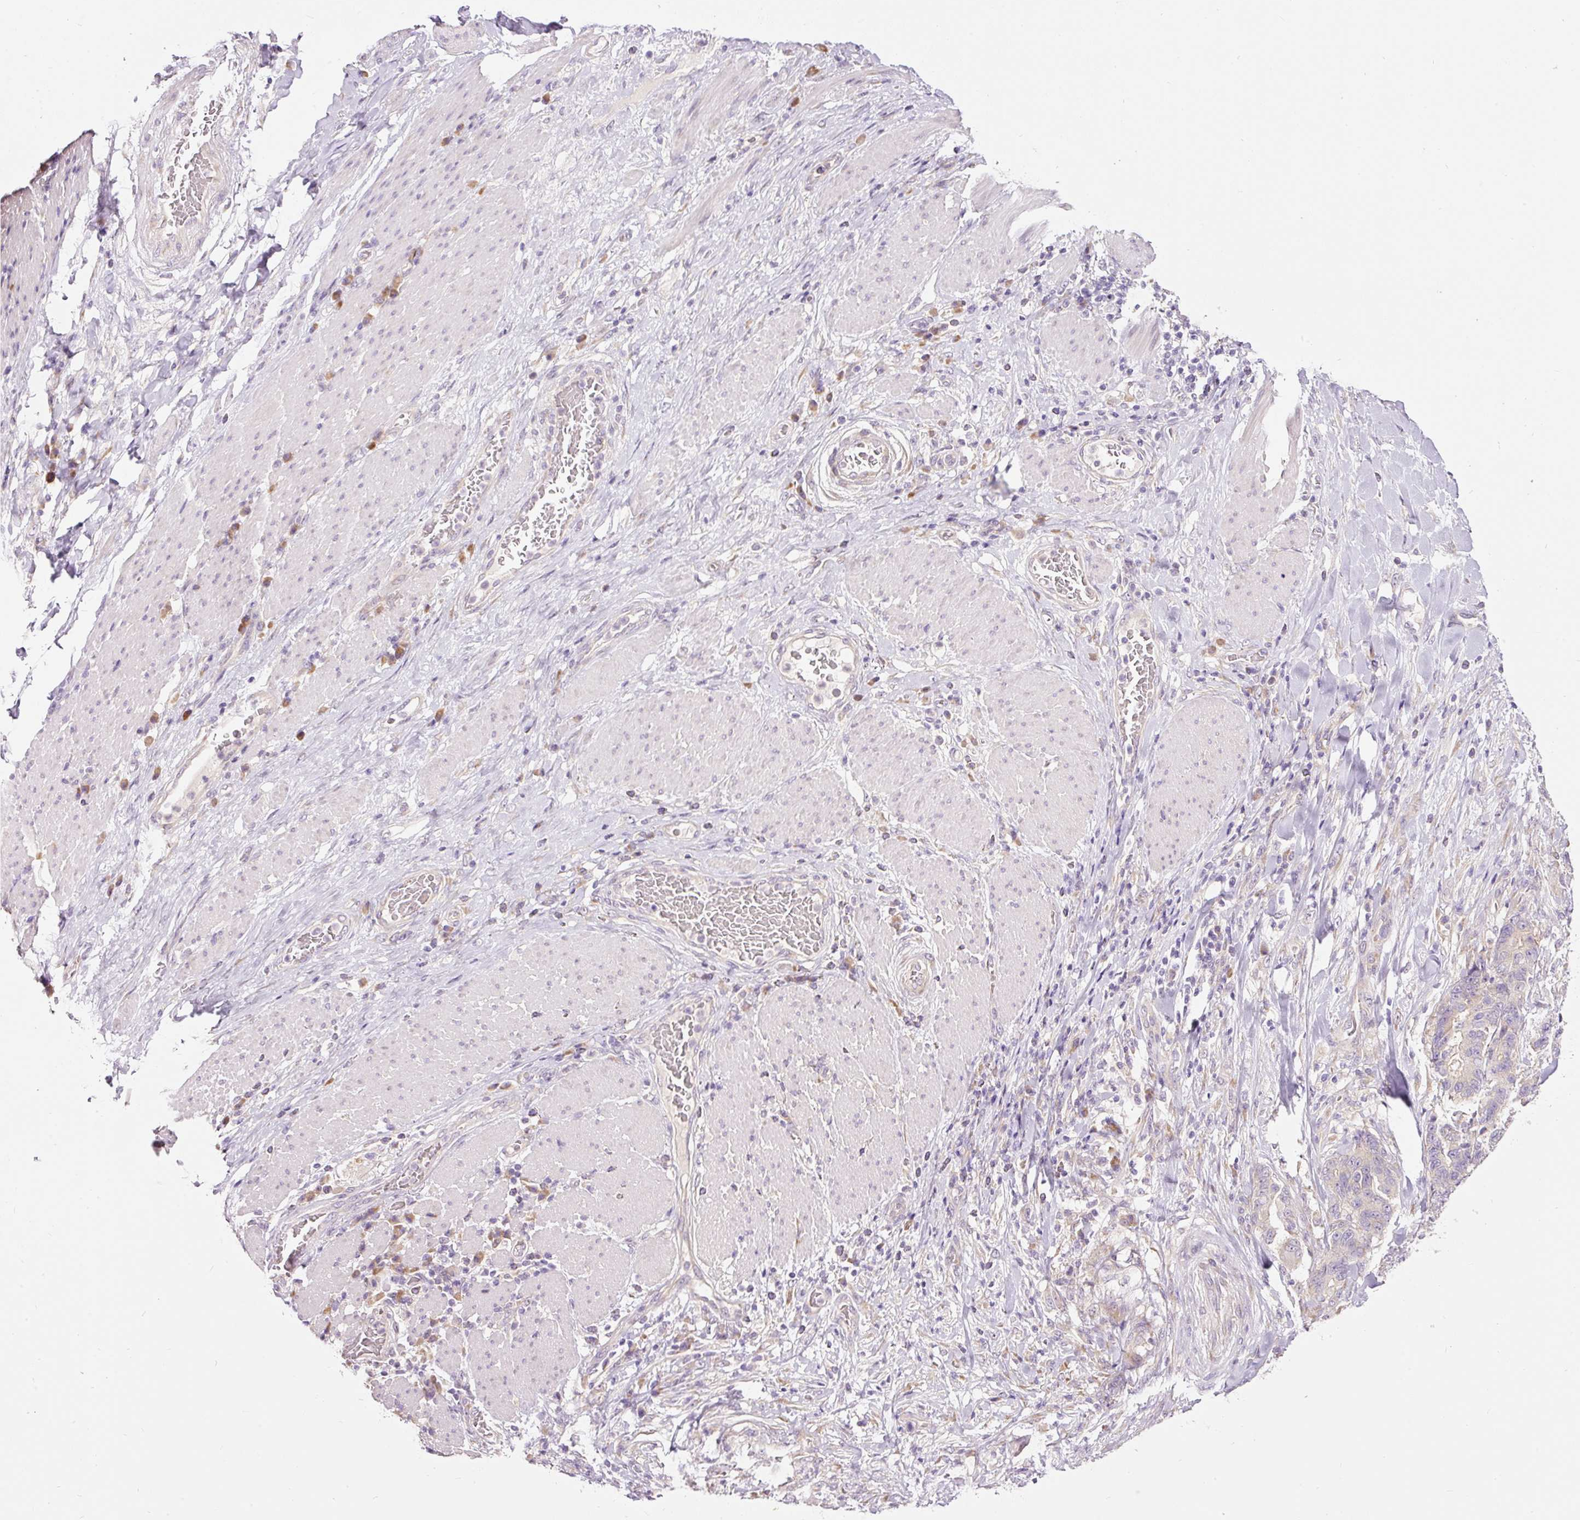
{"staining": {"intensity": "negative", "quantity": "none", "location": "none"}, "tissue": "stomach cancer", "cell_type": "Tumor cells", "image_type": "cancer", "snomed": [{"axis": "morphology", "description": "Normal tissue, NOS"}, {"axis": "morphology", "description": "Adenocarcinoma, NOS"}, {"axis": "topography", "description": "Stomach"}], "caption": "Micrograph shows no significant protein positivity in tumor cells of stomach cancer. The staining was performed using DAB (3,3'-diaminobenzidine) to visualize the protein expression in brown, while the nuclei were stained in blue with hematoxylin (Magnification: 20x).", "gene": "RSPO2", "patient": {"sex": "female", "age": 64}}